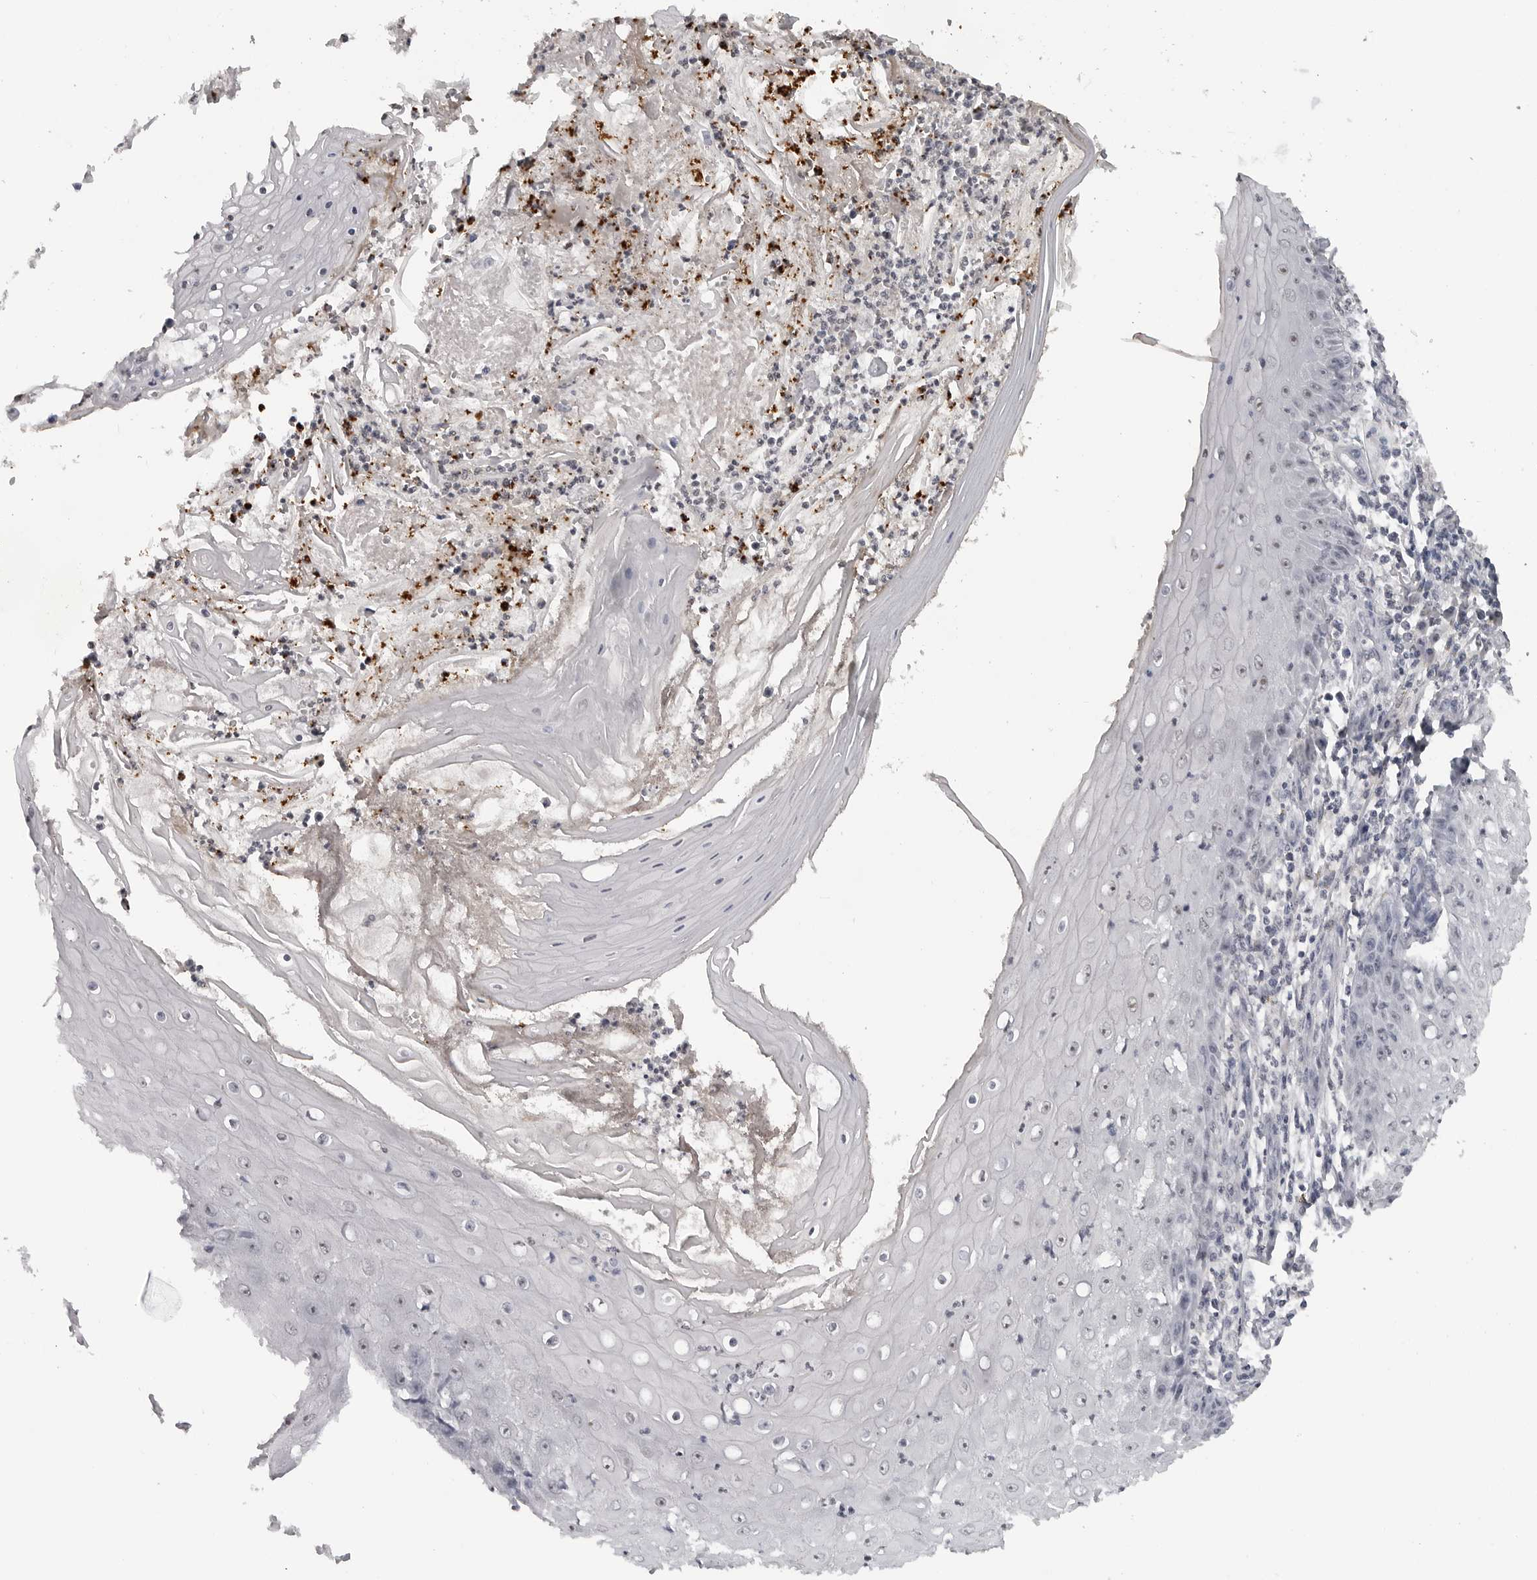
{"staining": {"intensity": "negative", "quantity": "none", "location": "none"}, "tissue": "skin cancer", "cell_type": "Tumor cells", "image_type": "cancer", "snomed": [{"axis": "morphology", "description": "Squamous cell carcinoma, NOS"}, {"axis": "topography", "description": "Skin"}], "caption": "Immunohistochemistry image of neoplastic tissue: human skin squamous cell carcinoma stained with DAB exhibits no significant protein positivity in tumor cells.", "gene": "DDX54", "patient": {"sex": "female", "age": 73}}